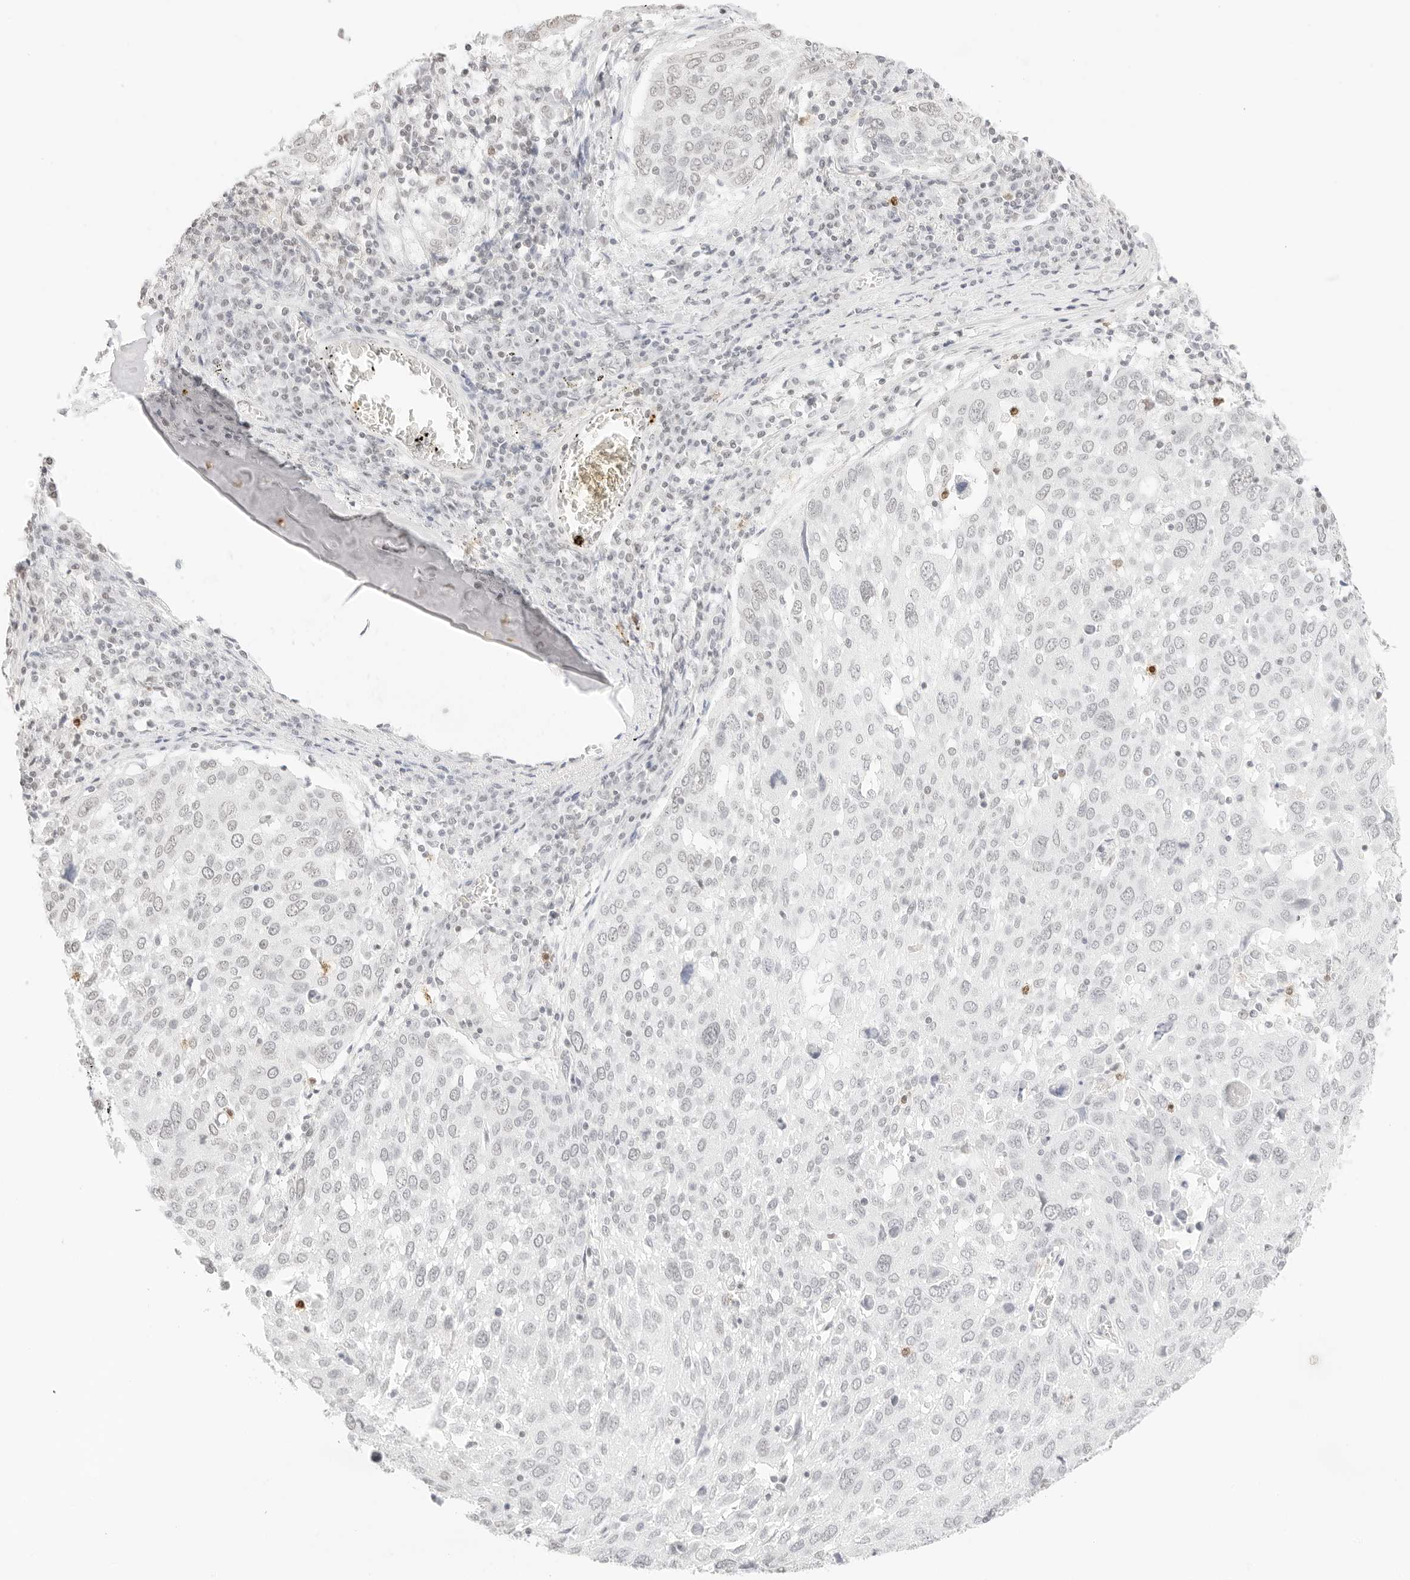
{"staining": {"intensity": "negative", "quantity": "none", "location": "none"}, "tissue": "lung cancer", "cell_type": "Tumor cells", "image_type": "cancer", "snomed": [{"axis": "morphology", "description": "Squamous cell carcinoma, NOS"}, {"axis": "topography", "description": "Lung"}], "caption": "A histopathology image of human squamous cell carcinoma (lung) is negative for staining in tumor cells.", "gene": "FBLN5", "patient": {"sex": "male", "age": 65}}